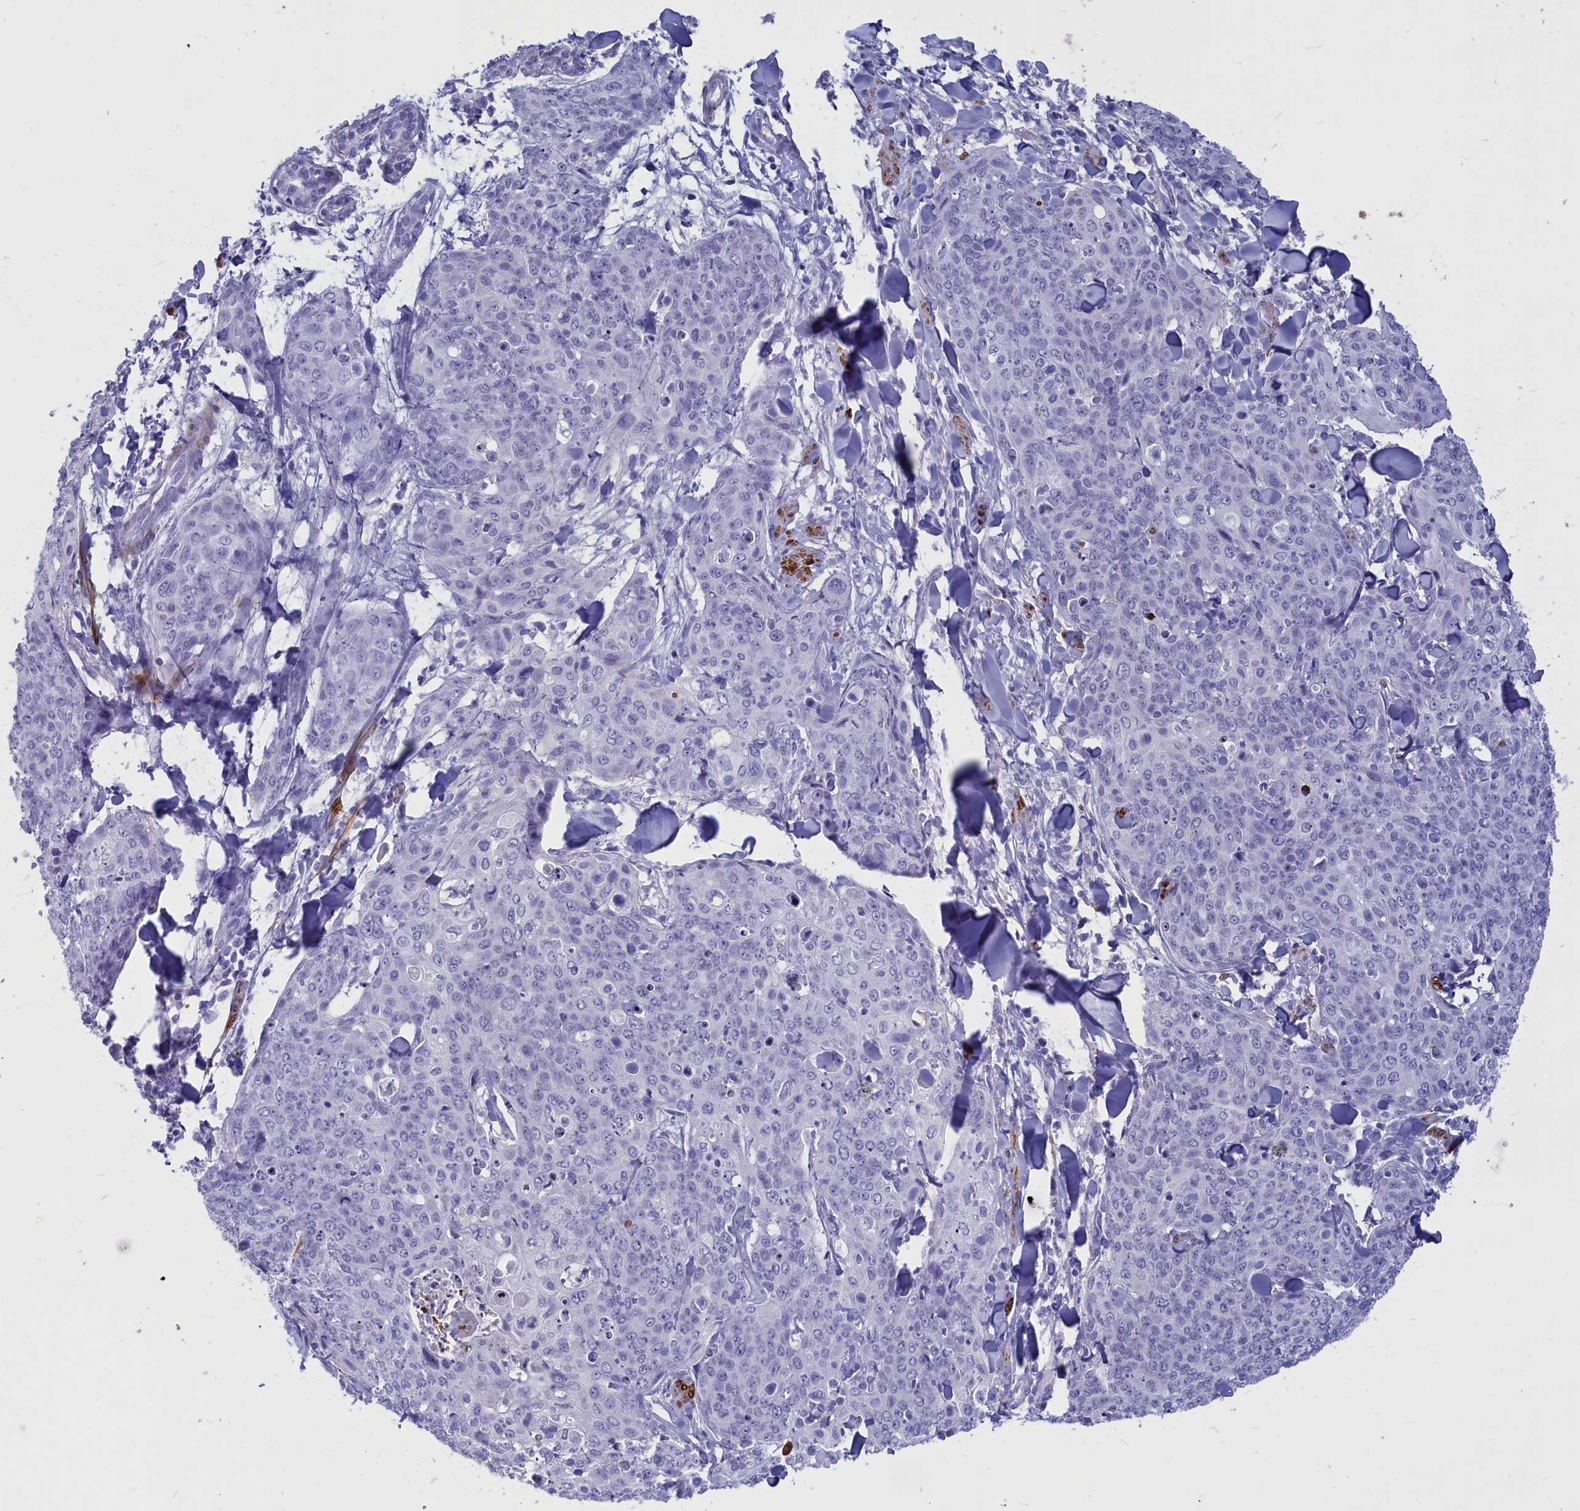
{"staining": {"intensity": "negative", "quantity": "none", "location": "none"}, "tissue": "skin cancer", "cell_type": "Tumor cells", "image_type": "cancer", "snomed": [{"axis": "morphology", "description": "Squamous cell carcinoma, NOS"}, {"axis": "topography", "description": "Skin"}, {"axis": "topography", "description": "Vulva"}], "caption": "Tumor cells show no significant positivity in skin cancer.", "gene": "GAPDHS", "patient": {"sex": "female", "age": 85}}